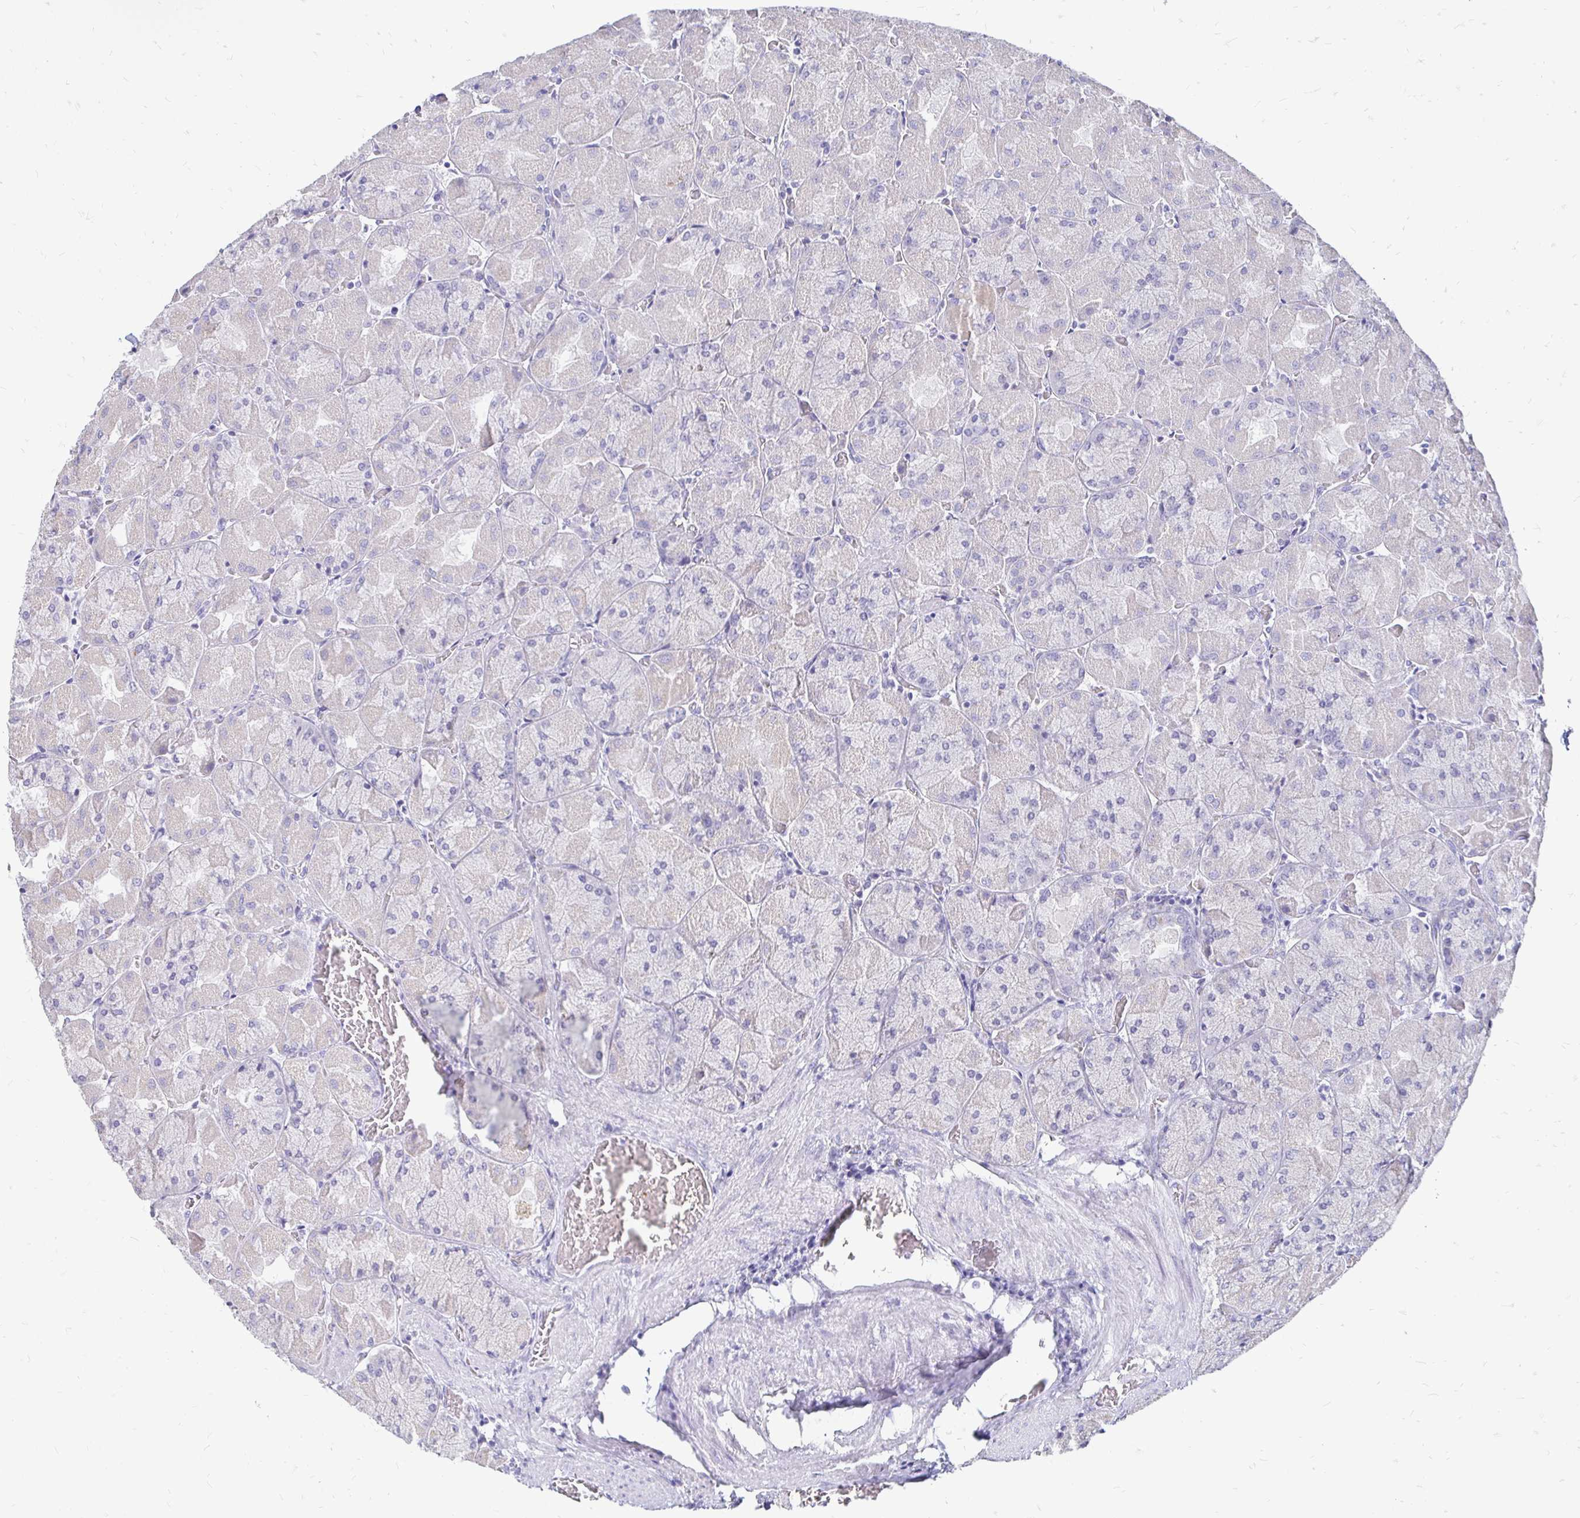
{"staining": {"intensity": "negative", "quantity": "none", "location": "none"}, "tissue": "stomach", "cell_type": "Glandular cells", "image_type": "normal", "snomed": [{"axis": "morphology", "description": "Normal tissue, NOS"}, {"axis": "topography", "description": "Stomach"}], "caption": "A histopathology image of stomach stained for a protein reveals no brown staining in glandular cells. Nuclei are stained in blue.", "gene": "PEG10", "patient": {"sex": "female", "age": 61}}